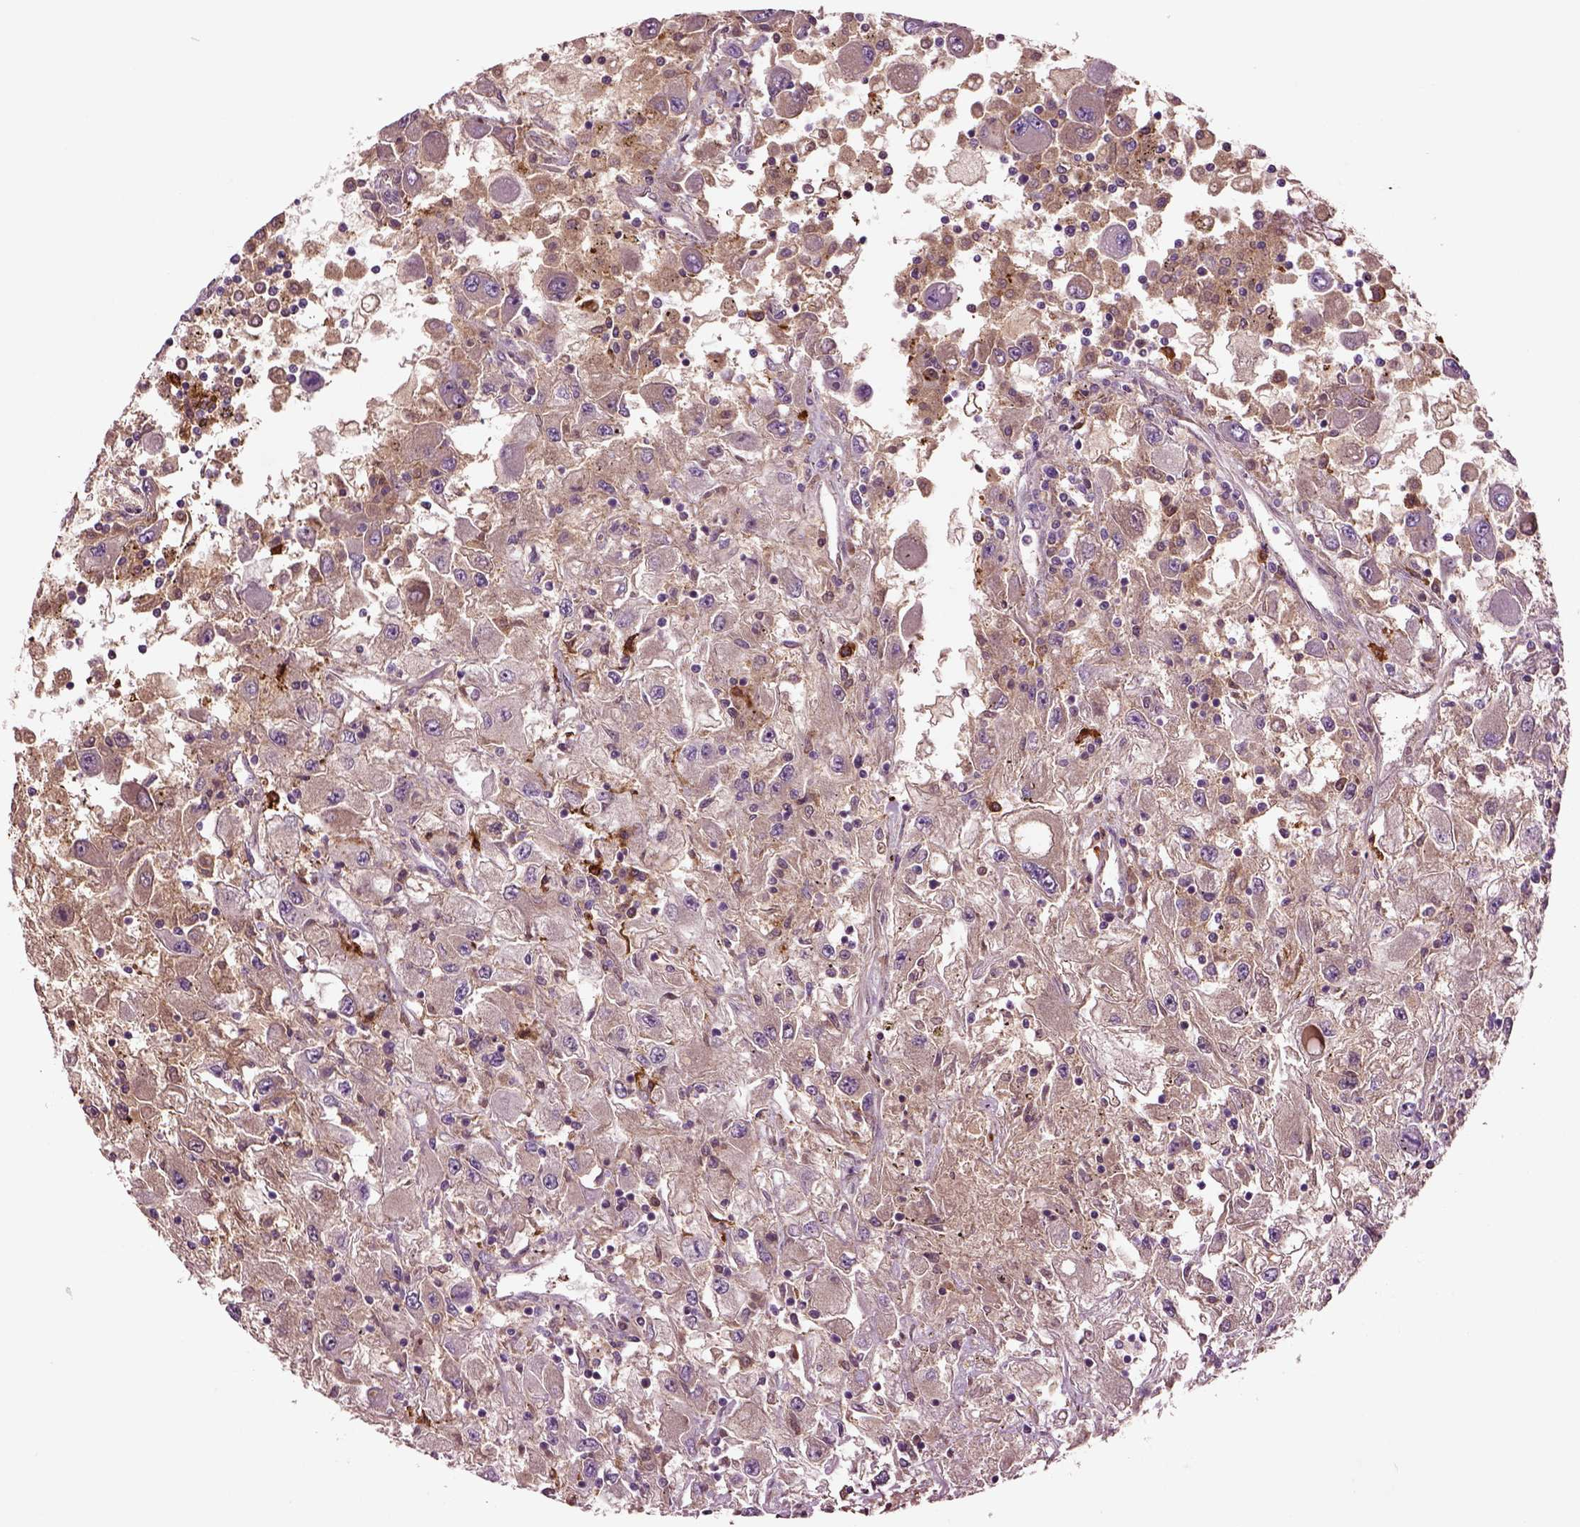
{"staining": {"intensity": "negative", "quantity": "none", "location": "none"}, "tissue": "renal cancer", "cell_type": "Tumor cells", "image_type": "cancer", "snomed": [{"axis": "morphology", "description": "Adenocarcinoma, NOS"}, {"axis": "topography", "description": "Kidney"}], "caption": "Tumor cells are negative for protein expression in human renal cancer (adenocarcinoma). The staining is performed using DAB brown chromogen with nuclei counter-stained in using hematoxylin.", "gene": "MDP1", "patient": {"sex": "female", "age": 67}}